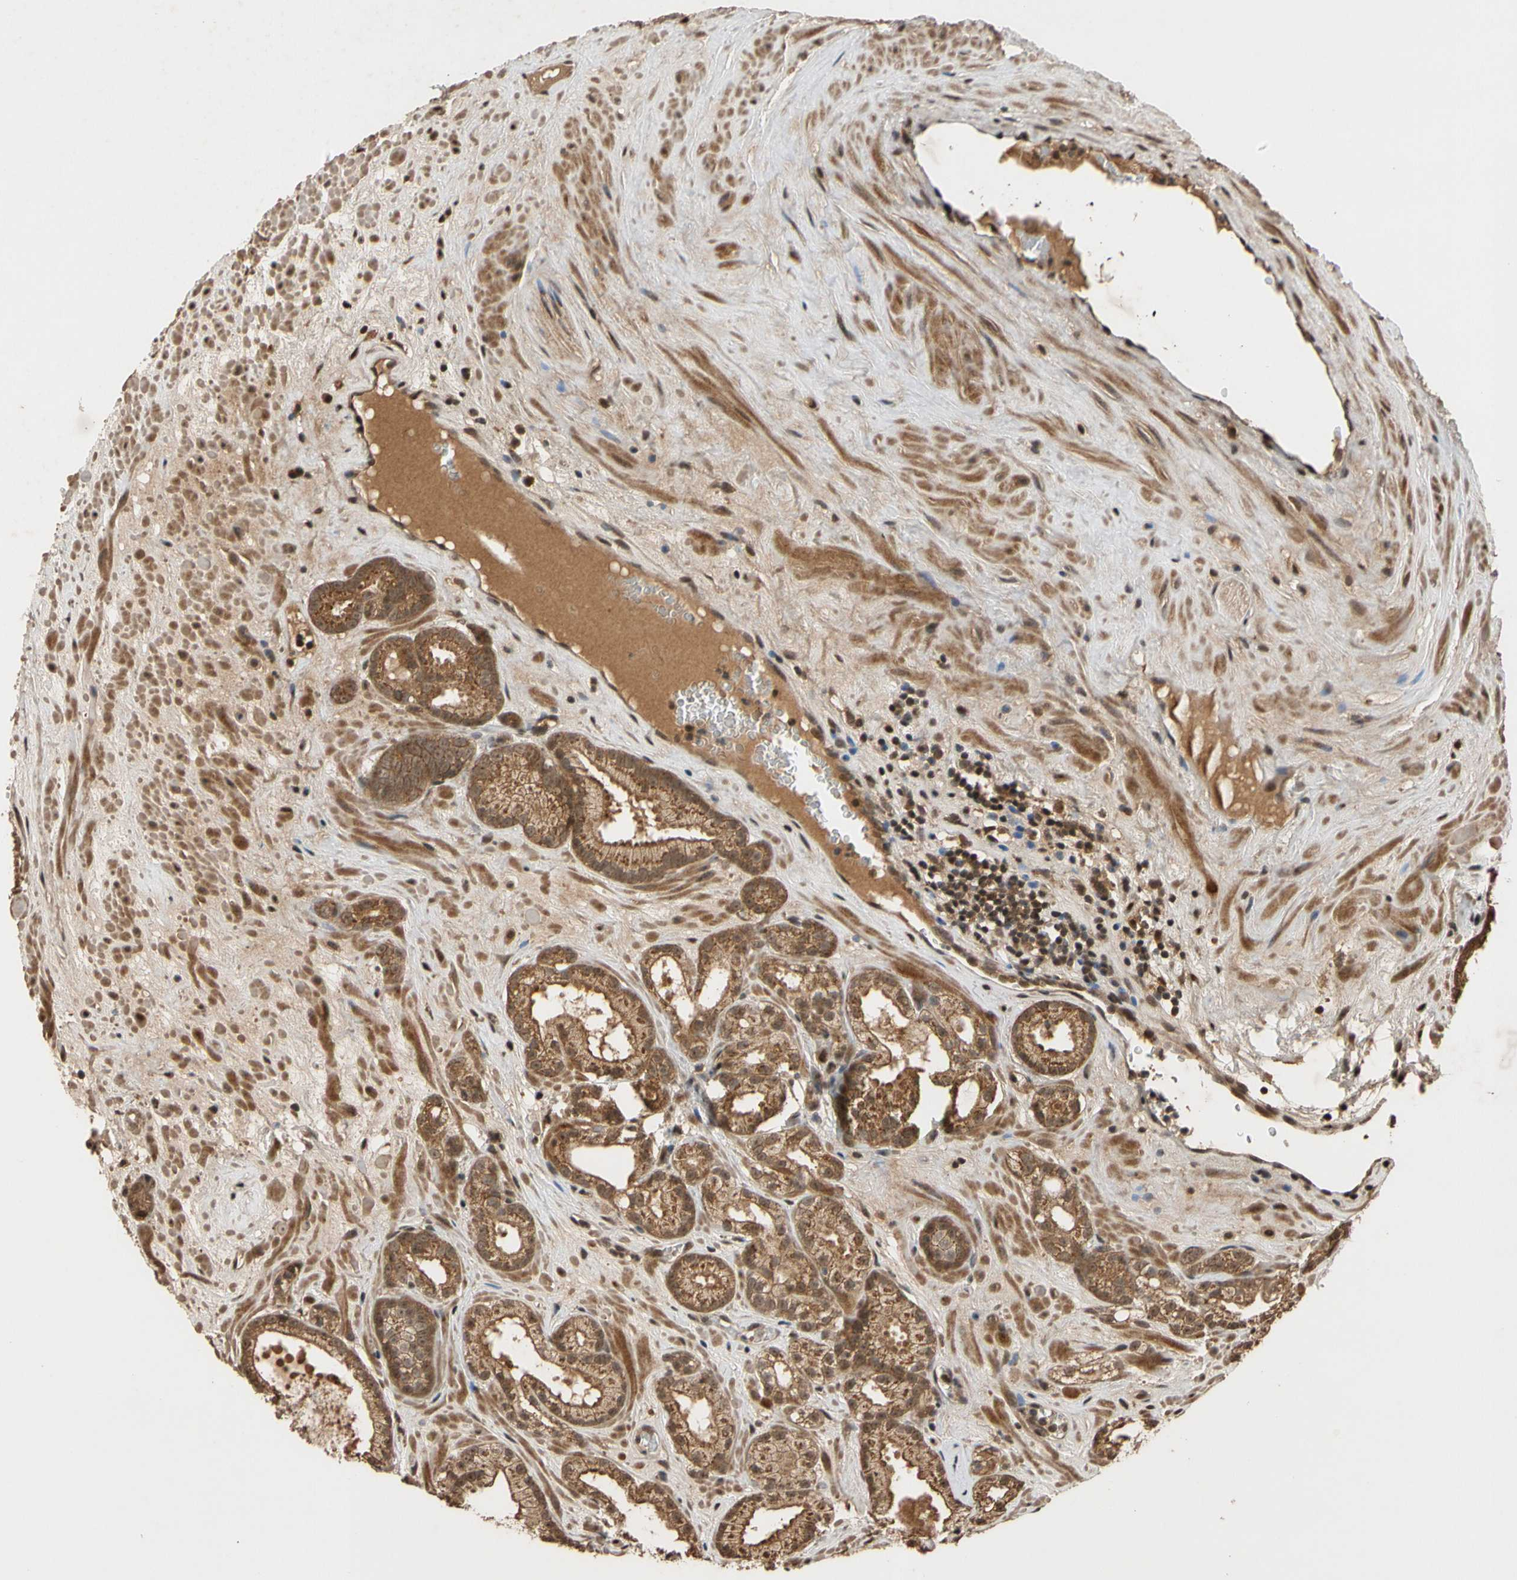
{"staining": {"intensity": "moderate", "quantity": ">75%", "location": "cytoplasmic/membranous"}, "tissue": "prostate cancer", "cell_type": "Tumor cells", "image_type": "cancer", "snomed": [{"axis": "morphology", "description": "Adenocarcinoma, Low grade"}, {"axis": "topography", "description": "Prostate"}], "caption": "Immunohistochemical staining of prostate cancer displays medium levels of moderate cytoplasmic/membranous expression in about >75% of tumor cells. (IHC, brightfield microscopy, high magnification).", "gene": "TMEM230", "patient": {"sex": "male", "age": 57}}